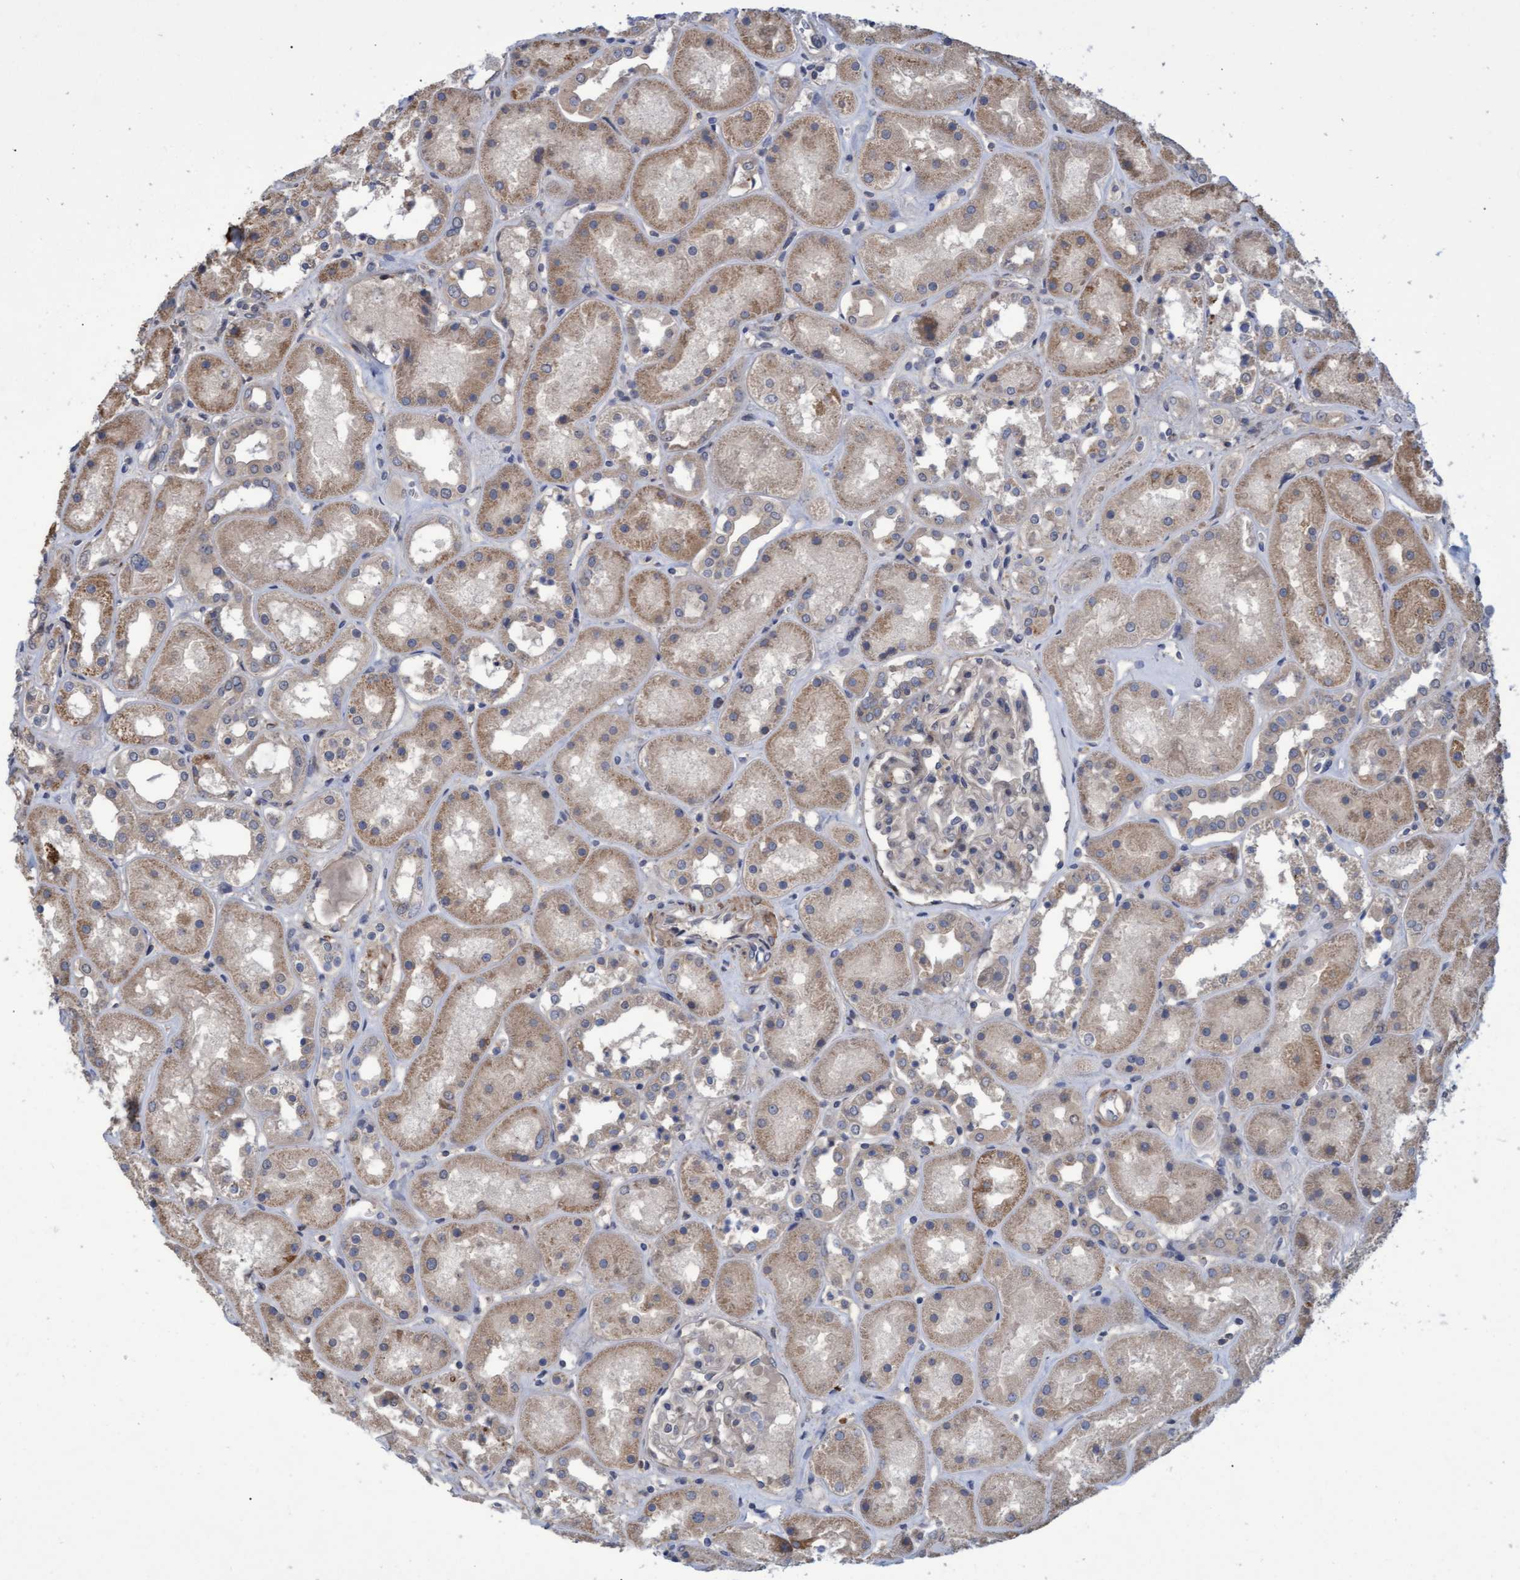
{"staining": {"intensity": "weak", "quantity": "25%-75%", "location": "cytoplasmic/membranous"}, "tissue": "kidney", "cell_type": "Cells in glomeruli", "image_type": "normal", "snomed": [{"axis": "morphology", "description": "Normal tissue, NOS"}, {"axis": "topography", "description": "Kidney"}], "caption": "Protein expression analysis of benign kidney shows weak cytoplasmic/membranous positivity in approximately 25%-75% of cells in glomeruli. (Stains: DAB in brown, nuclei in blue, Microscopy: brightfield microscopy at high magnification).", "gene": "NAA15", "patient": {"sex": "male", "age": 70}}